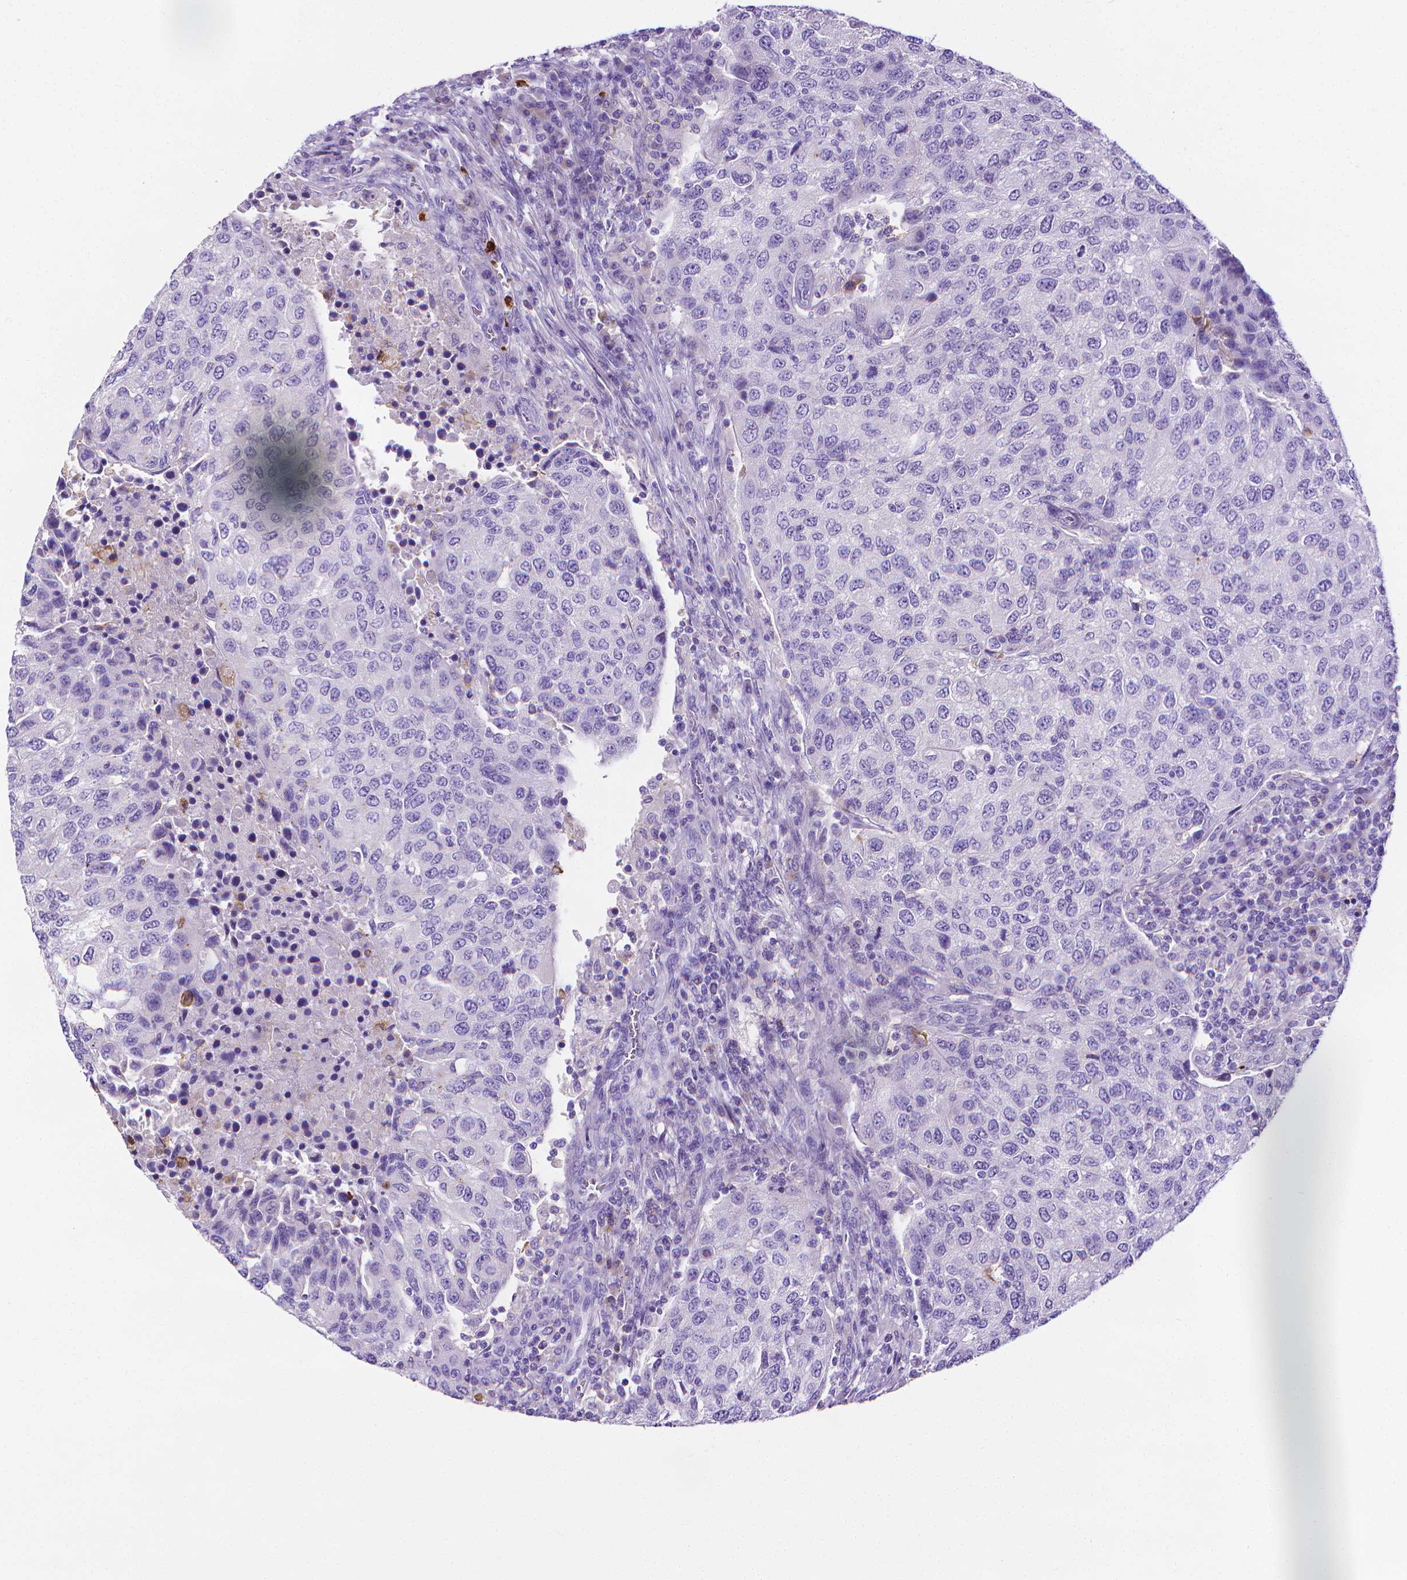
{"staining": {"intensity": "negative", "quantity": "none", "location": "none"}, "tissue": "urothelial cancer", "cell_type": "Tumor cells", "image_type": "cancer", "snomed": [{"axis": "morphology", "description": "Urothelial carcinoma, High grade"}, {"axis": "topography", "description": "Urinary bladder"}], "caption": "A photomicrograph of urothelial cancer stained for a protein shows no brown staining in tumor cells.", "gene": "MMP9", "patient": {"sex": "female", "age": 78}}